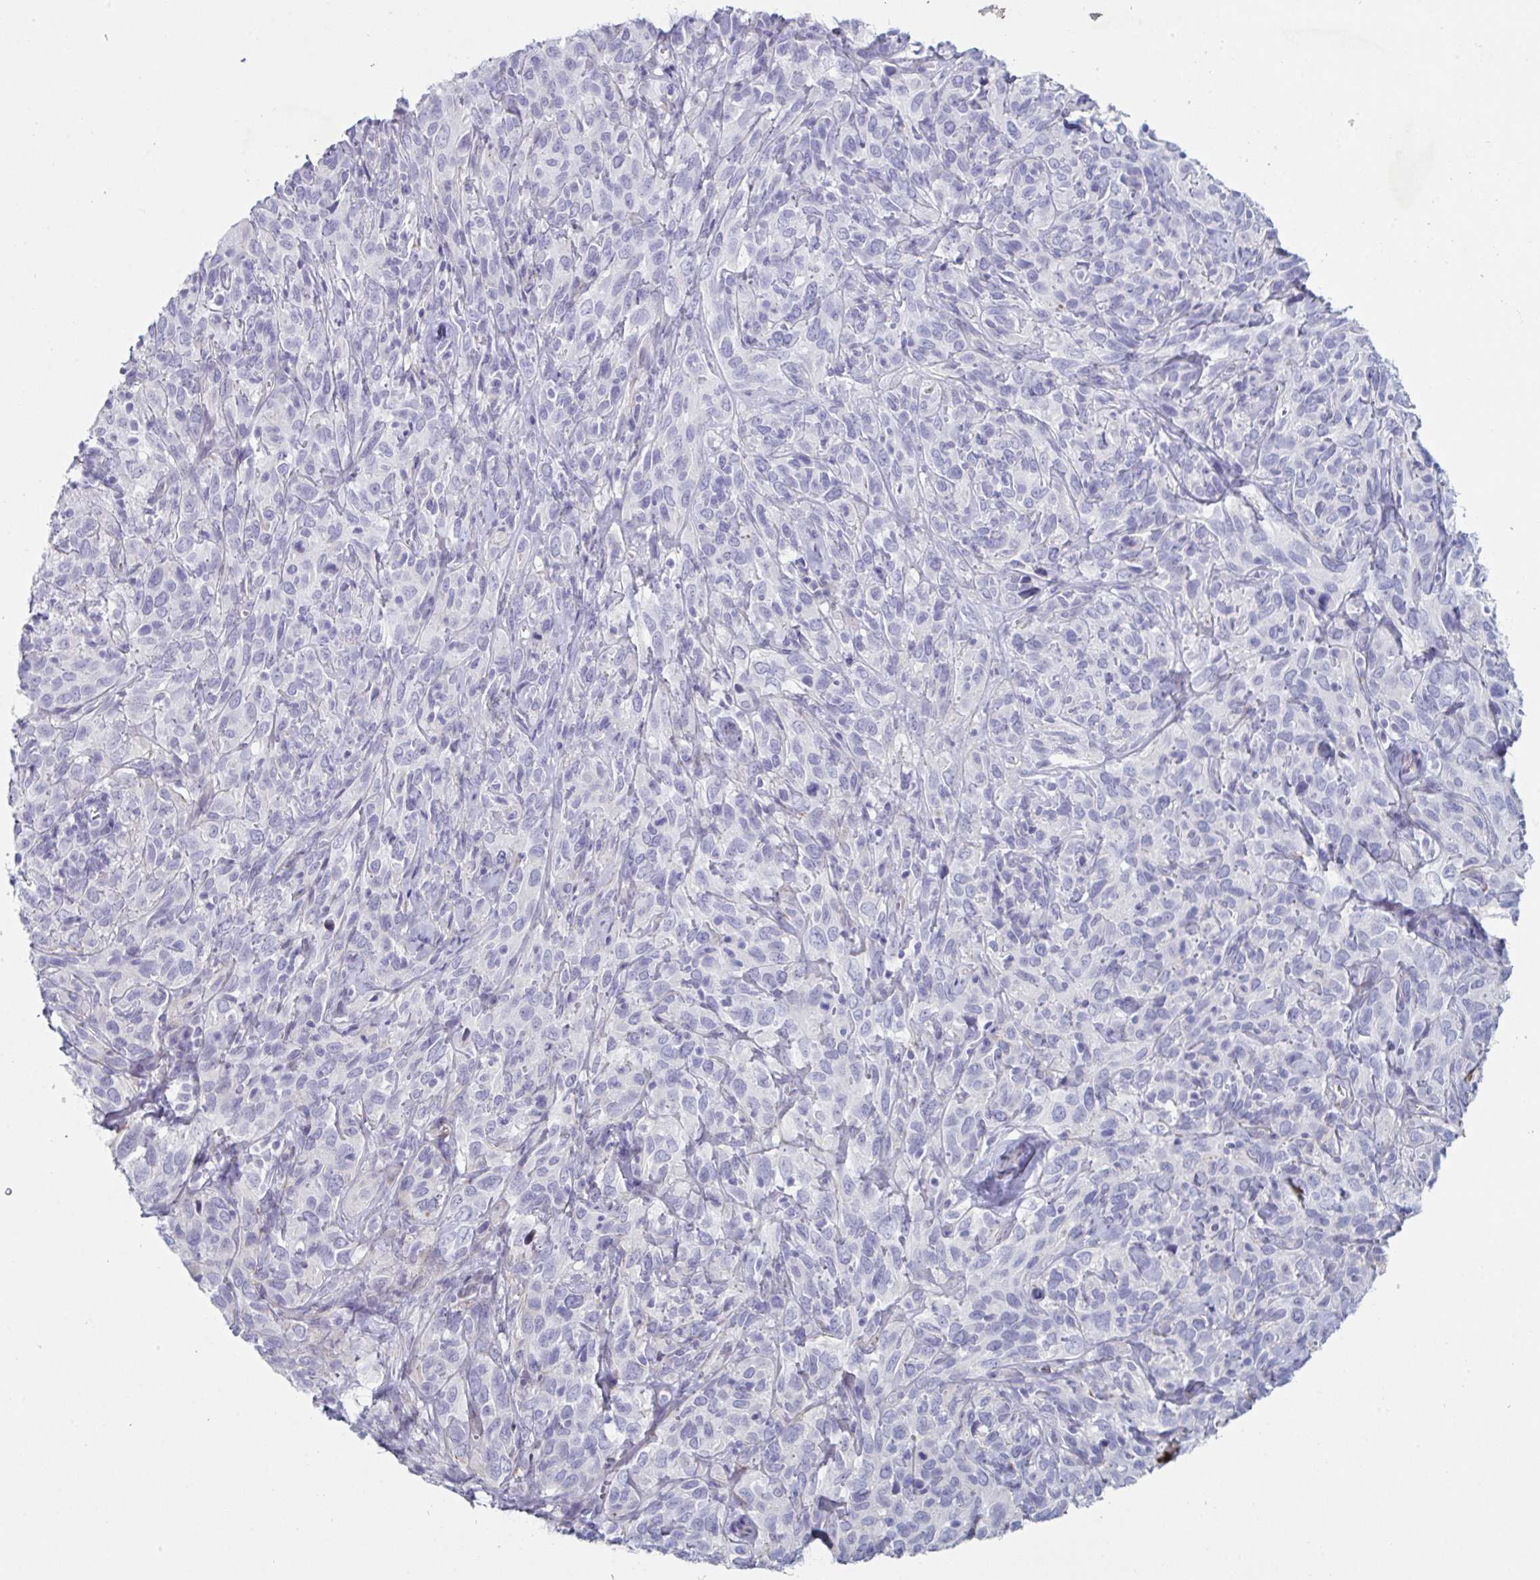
{"staining": {"intensity": "negative", "quantity": "none", "location": "none"}, "tissue": "cervical cancer", "cell_type": "Tumor cells", "image_type": "cancer", "snomed": [{"axis": "morphology", "description": "Normal tissue, NOS"}, {"axis": "morphology", "description": "Squamous cell carcinoma, NOS"}, {"axis": "topography", "description": "Cervix"}], "caption": "High magnification brightfield microscopy of cervical cancer stained with DAB (brown) and counterstained with hematoxylin (blue): tumor cells show no significant expression.", "gene": "OR5P3", "patient": {"sex": "female", "age": 51}}